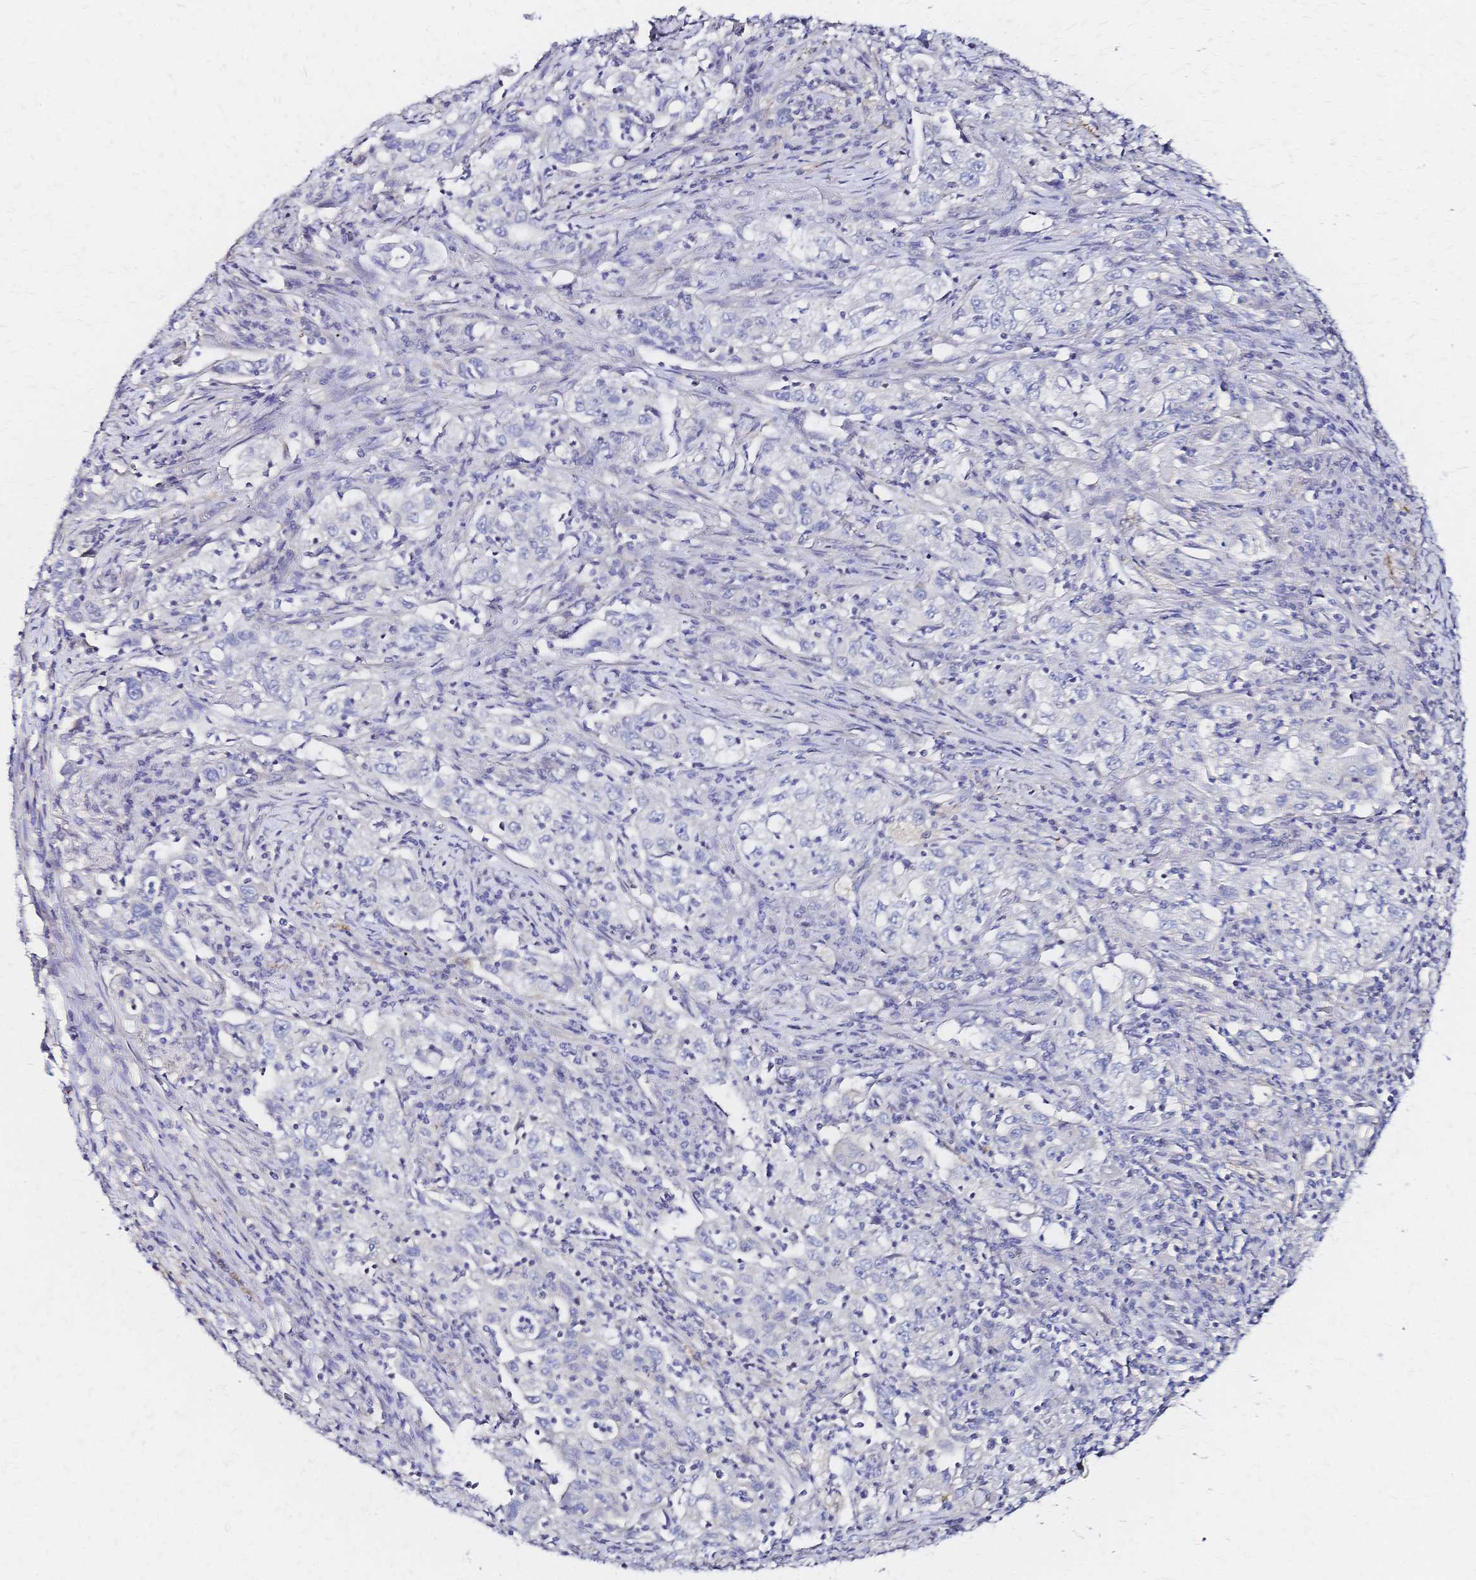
{"staining": {"intensity": "negative", "quantity": "none", "location": "none"}, "tissue": "lung cancer", "cell_type": "Tumor cells", "image_type": "cancer", "snomed": [{"axis": "morphology", "description": "Squamous cell carcinoma, NOS"}, {"axis": "topography", "description": "Lung"}], "caption": "IHC histopathology image of human squamous cell carcinoma (lung) stained for a protein (brown), which demonstrates no staining in tumor cells. Brightfield microscopy of IHC stained with DAB (brown) and hematoxylin (blue), captured at high magnification.", "gene": "SLC5A1", "patient": {"sex": "male", "age": 71}}